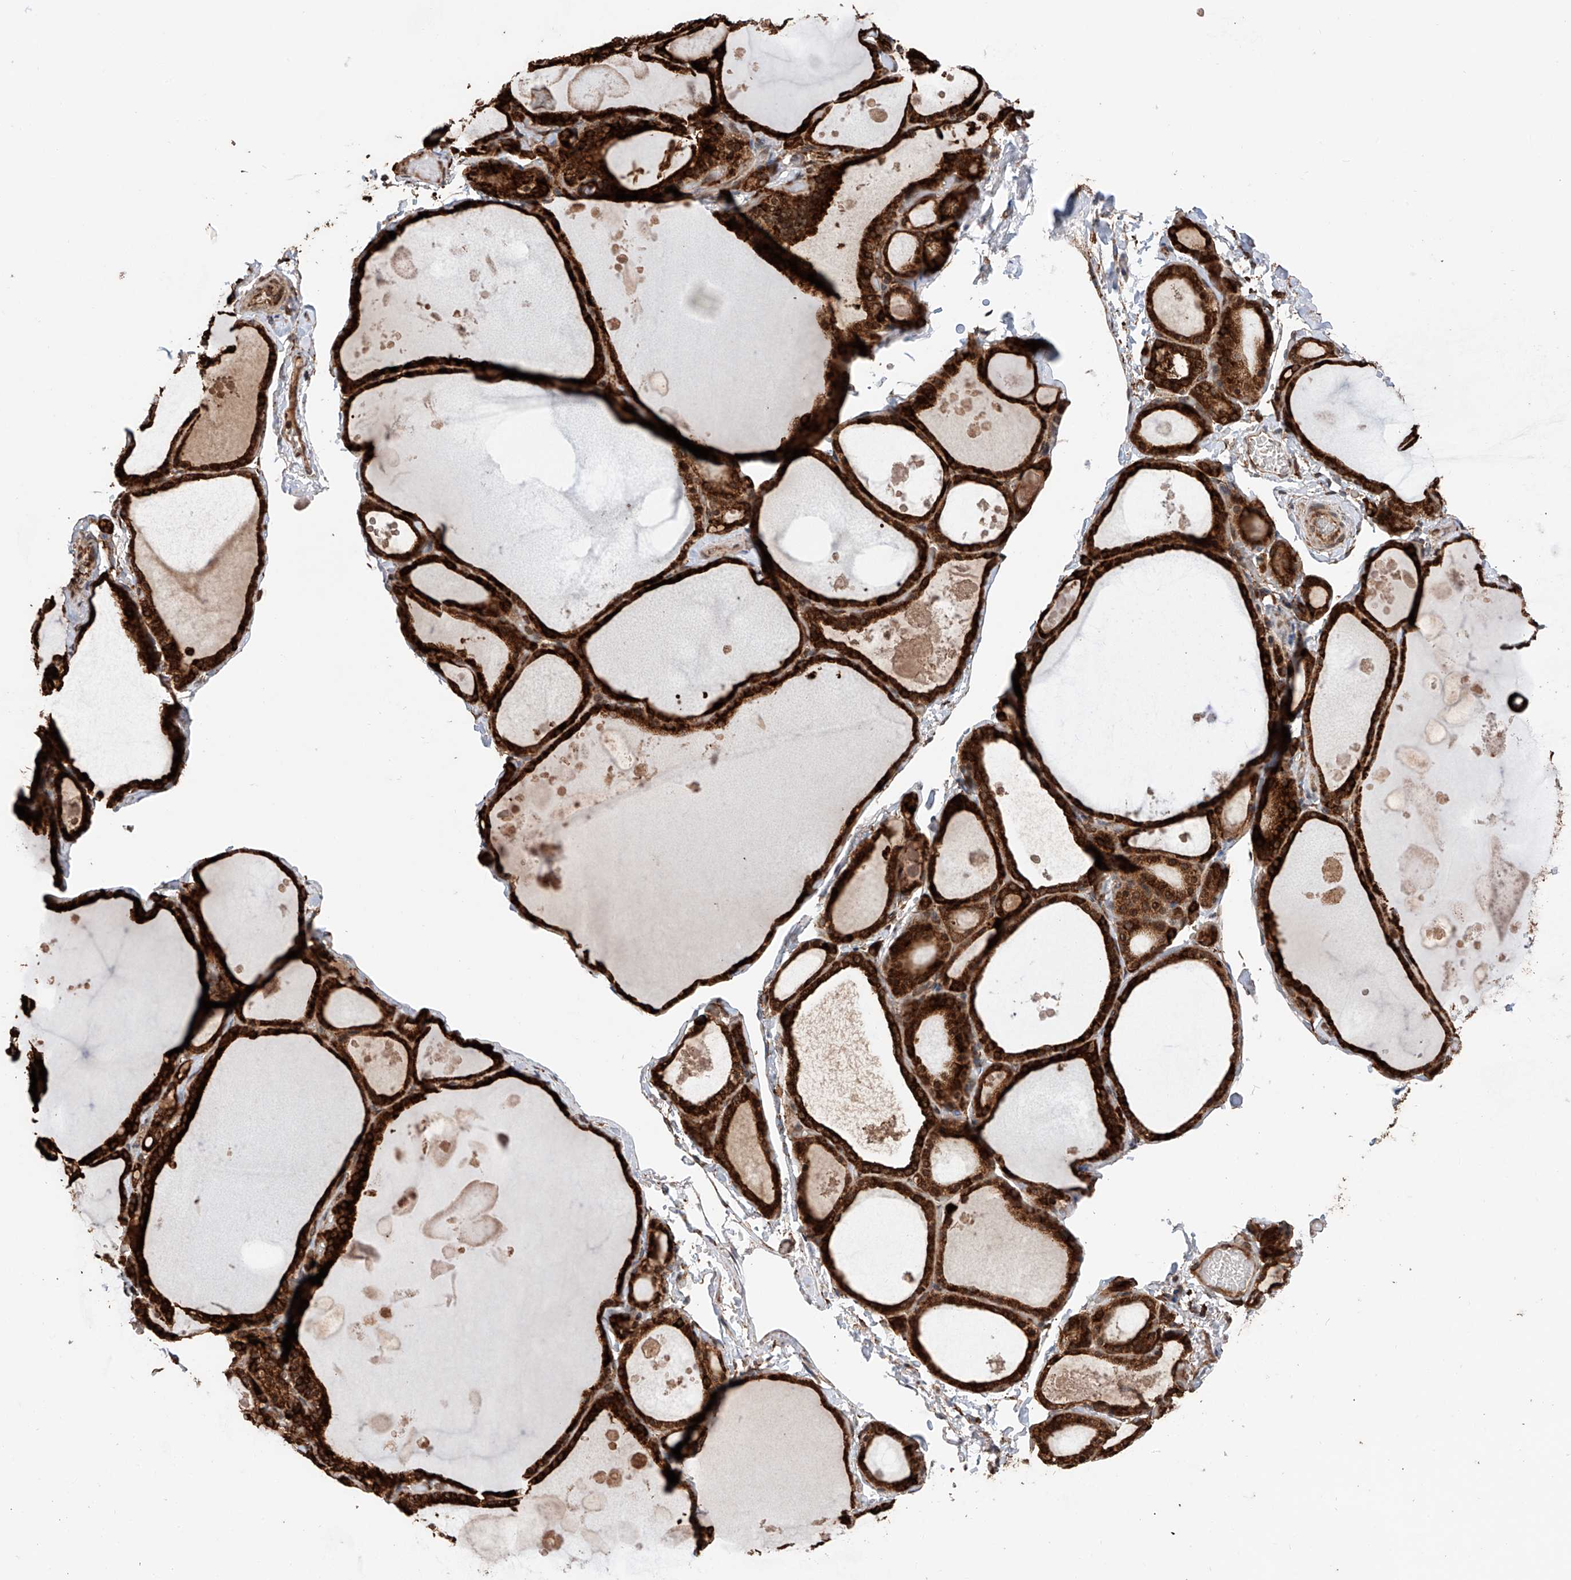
{"staining": {"intensity": "strong", "quantity": ">75%", "location": "cytoplasmic/membranous"}, "tissue": "thyroid gland", "cell_type": "Glandular cells", "image_type": "normal", "snomed": [{"axis": "morphology", "description": "Normal tissue, NOS"}, {"axis": "topography", "description": "Thyroid gland"}], "caption": "Immunohistochemistry (IHC) (DAB) staining of normal human thyroid gland shows strong cytoplasmic/membranous protein staining in about >75% of glandular cells. Using DAB (3,3'-diaminobenzidine) (brown) and hematoxylin (blue) stains, captured at high magnification using brightfield microscopy.", "gene": "DNAH8", "patient": {"sex": "male", "age": 56}}